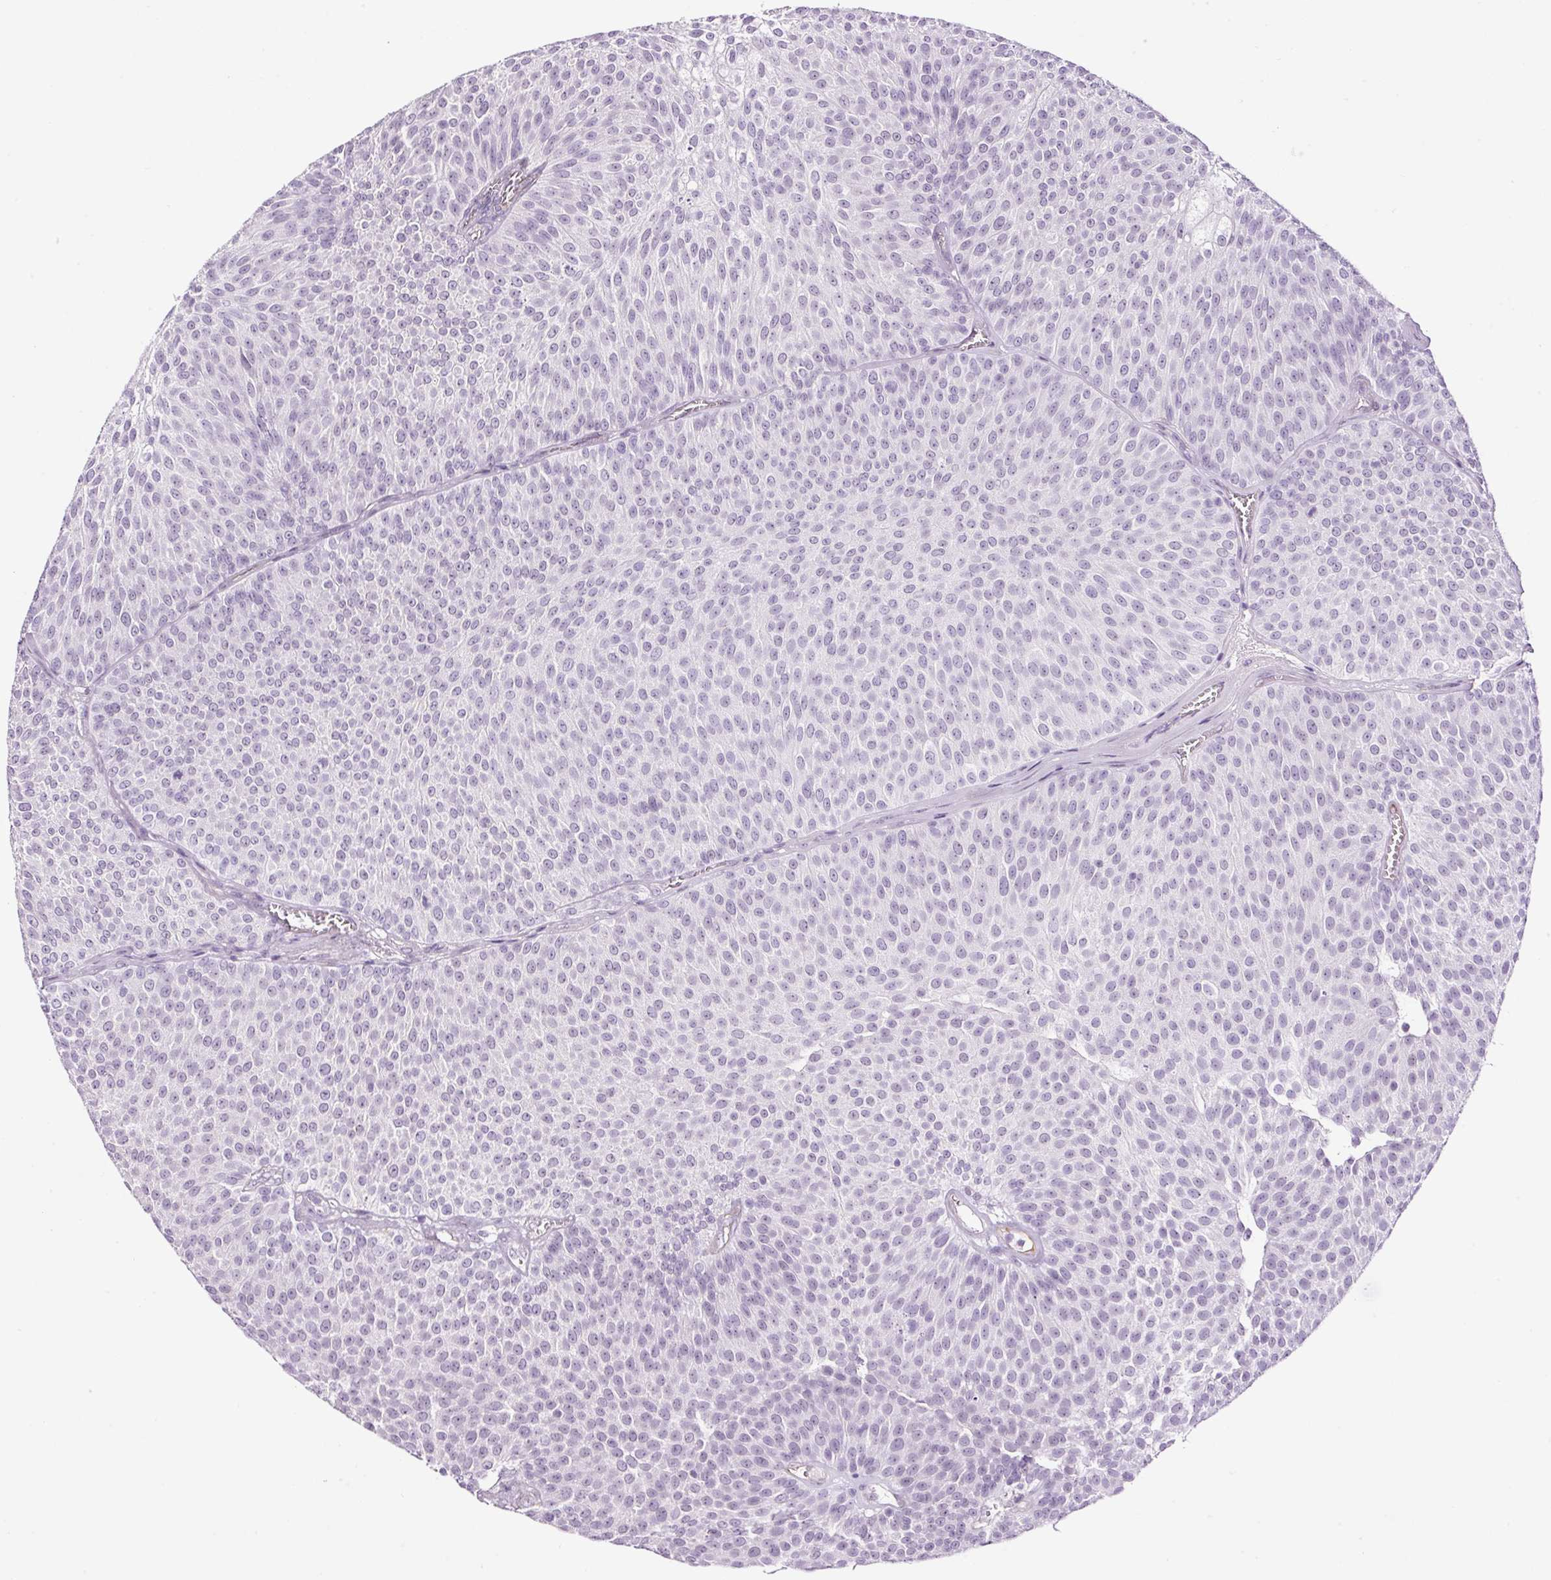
{"staining": {"intensity": "negative", "quantity": "none", "location": "none"}, "tissue": "urothelial cancer", "cell_type": "Tumor cells", "image_type": "cancer", "snomed": [{"axis": "morphology", "description": "Urothelial carcinoma, Low grade"}, {"axis": "topography", "description": "Urinary bladder"}], "caption": "The micrograph reveals no significant expression in tumor cells of low-grade urothelial carcinoma.", "gene": "RTF2", "patient": {"sex": "female", "age": 79}}